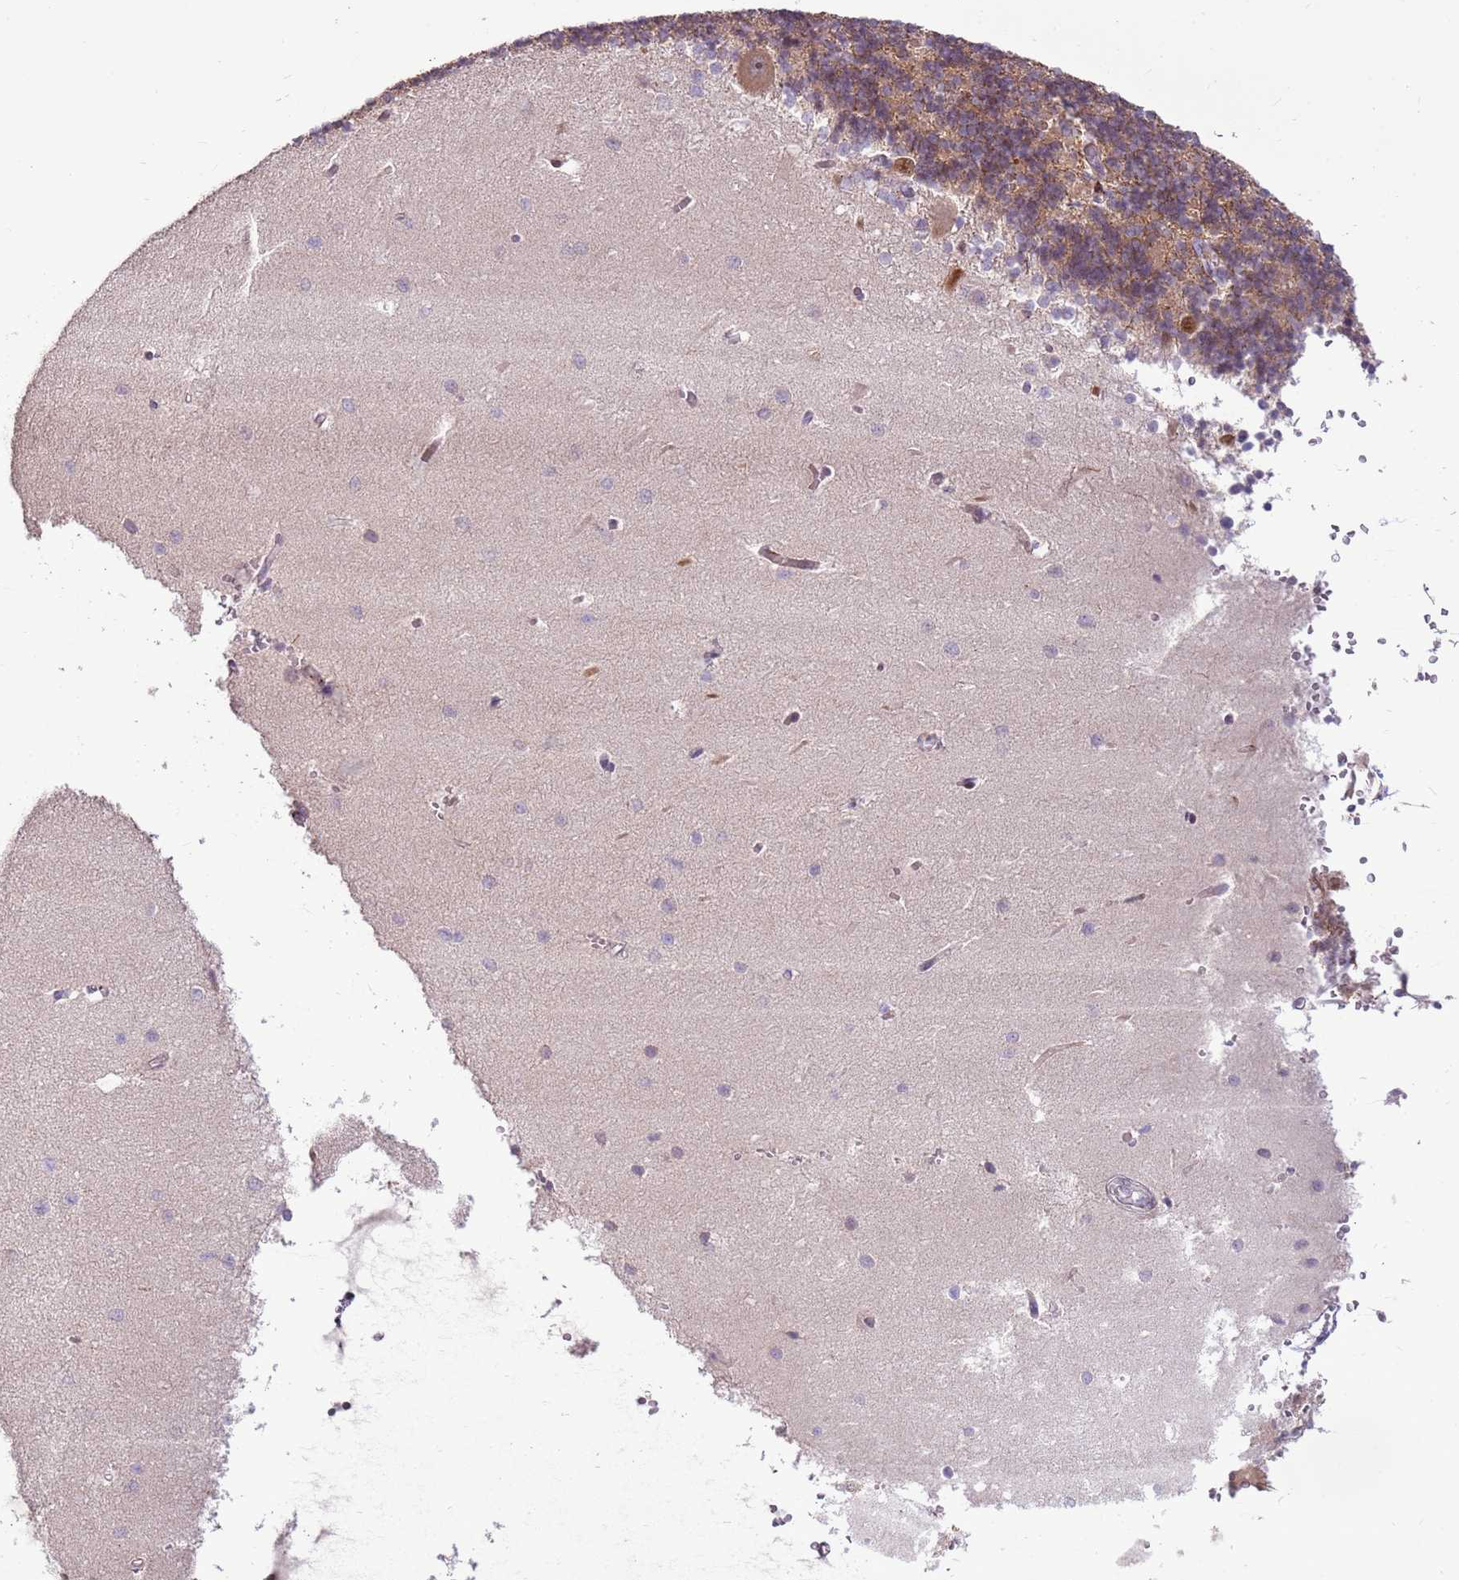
{"staining": {"intensity": "moderate", "quantity": "<25%", "location": "cytoplasmic/membranous"}, "tissue": "cerebellum", "cell_type": "Cells in granular layer", "image_type": "normal", "snomed": [{"axis": "morphology", "description": "Normal tissue, NOS"}, {"axis": "topography", "description": "Cerebellum"}], "caption": "A photomicrograph showing moderate cytoplasmic/membranous staining in approximately <25% of cells in granular layer in benign cerebellum, as visualized by brown immunohistochemical staining.", "gene": "LGI4", "patient": {"sex": "male", "age": 37}}